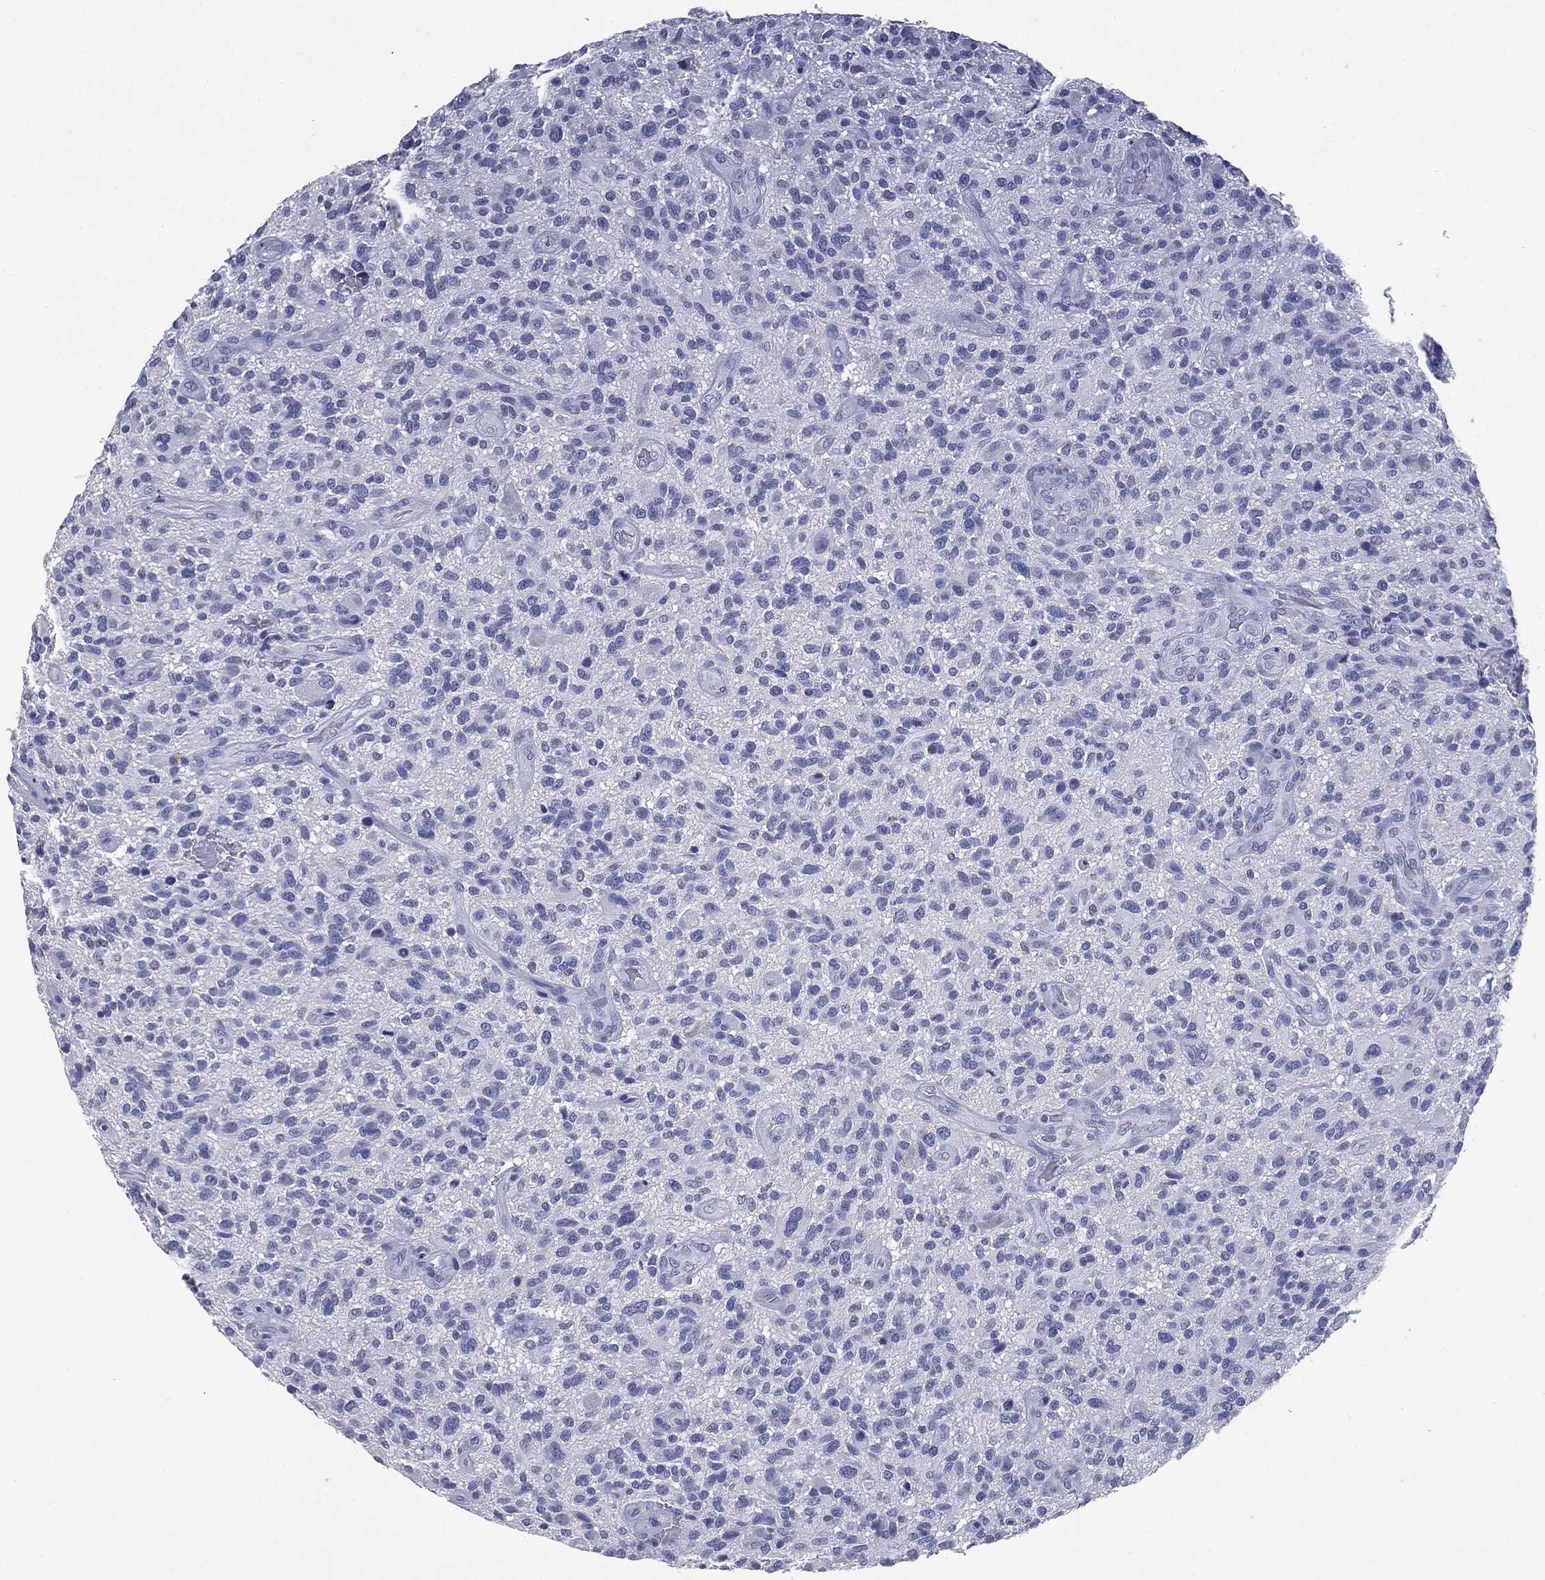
{"staining": {"intensity": "negative", "quantity": "none", "location": "none"}, "tissue": "glioma", "cell_type": "Tumor cells", "image_type": "cancer", "snomed": [{"axis": "morphology", "description": "Glioma, malignant, High grade"}, {"axis": "topography", "description": "Brain"}], "caption": "A histopathology image of human glioma is negative for staining in tumor cells. (Brightfield microscopy of DAB (3,3'-diaminobenzidine) immunohistochemistry (IHC) at high magnification).", "gene": "TSHB", "patient": {"sex": "male", "age": 47}}